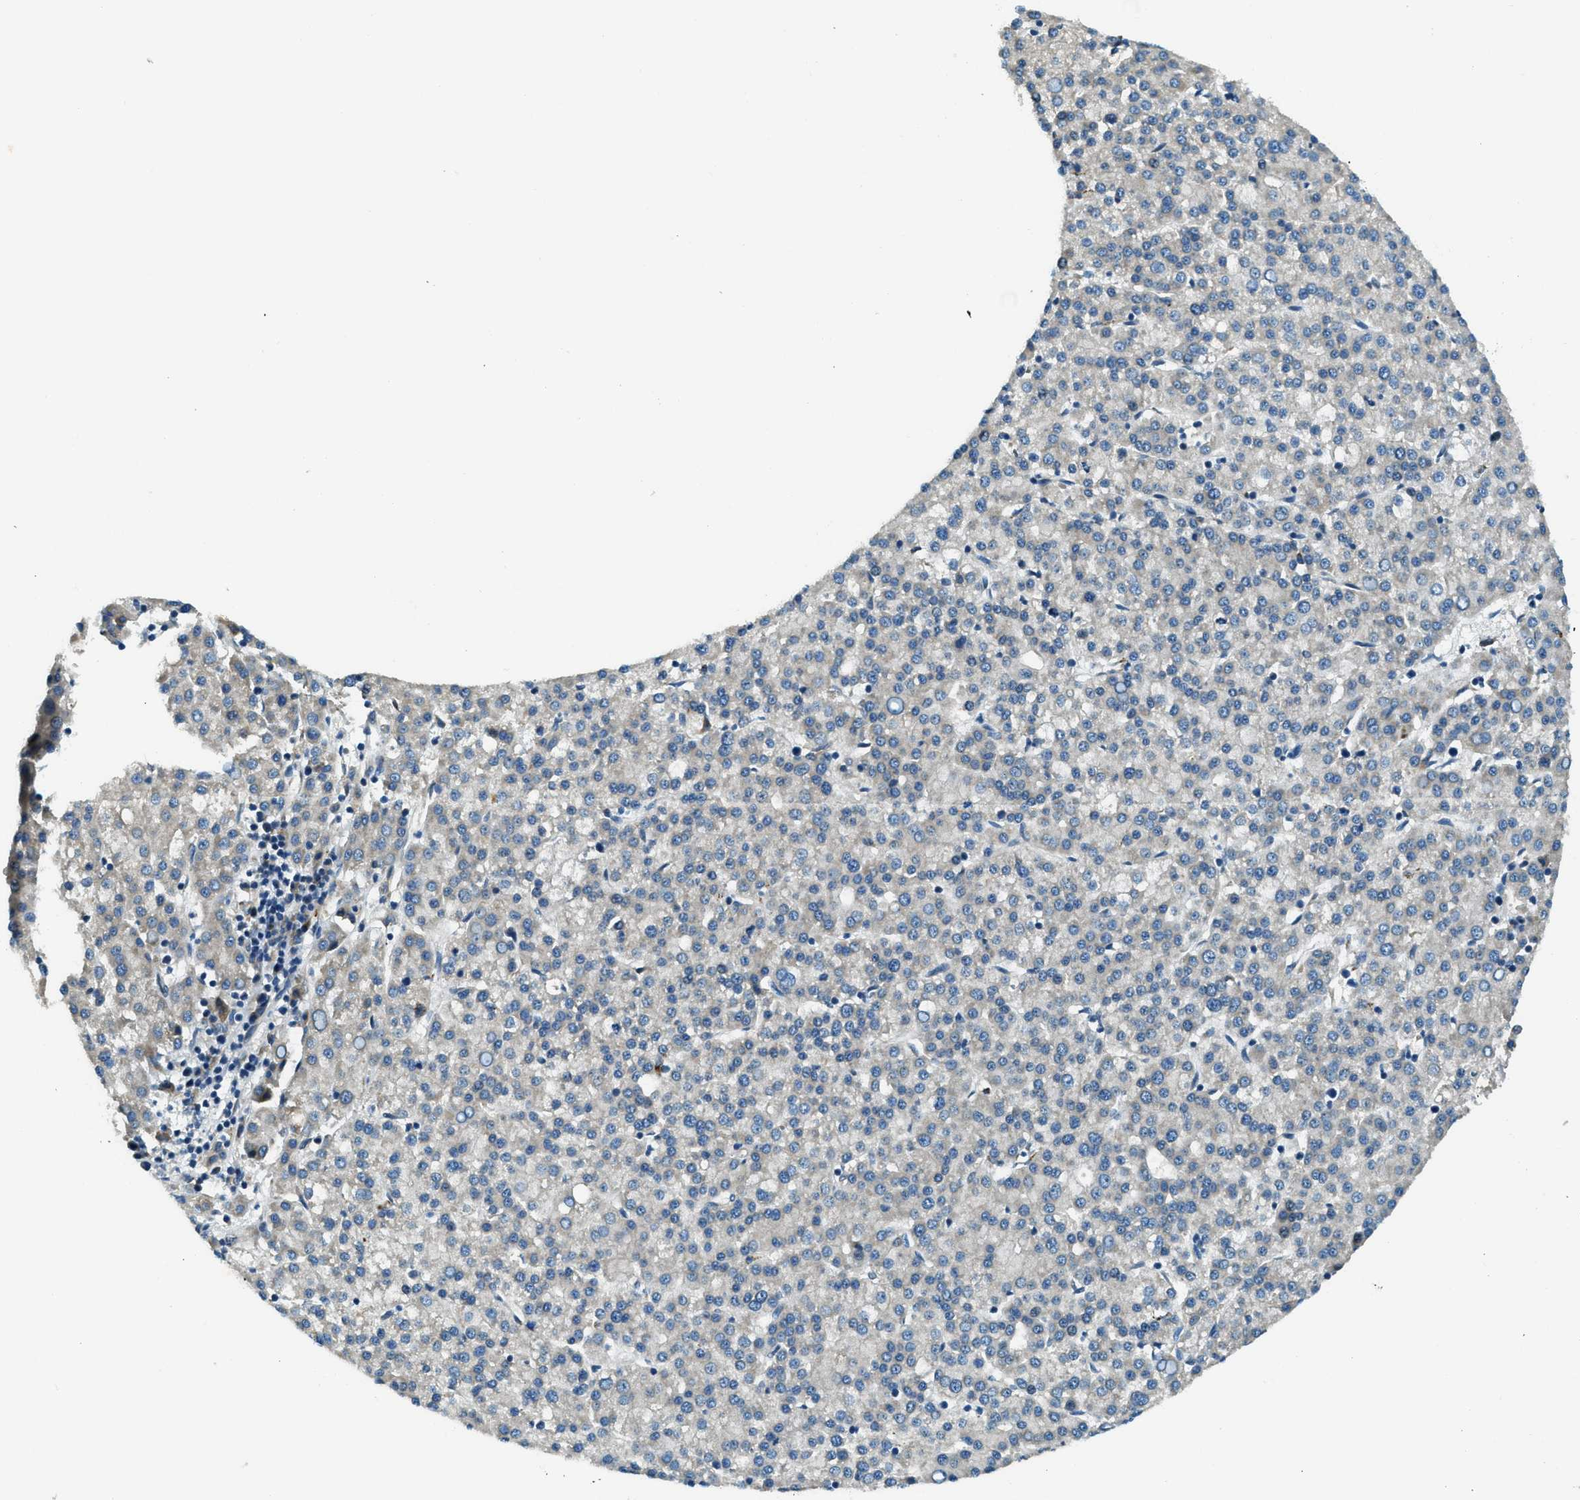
{"staining": {"intensity": "negative", "quantity": "none", "location": "none"}, "tissue": "liver cancer", "cell_type": "Tumor cells", "image_type": "cancer", "snomed": [{"axis": "morphology", "description": "Carcinoma, Hepatocellular, NOS"}, {"axis": "topography", "description": "Liver"}], "caption": "Histopathology image shows no significant protein expression in tumor cells of liver hepatocellular carcinoma.", "gene": "GINM1", "patient": {"sex": "female", "age": 58}}